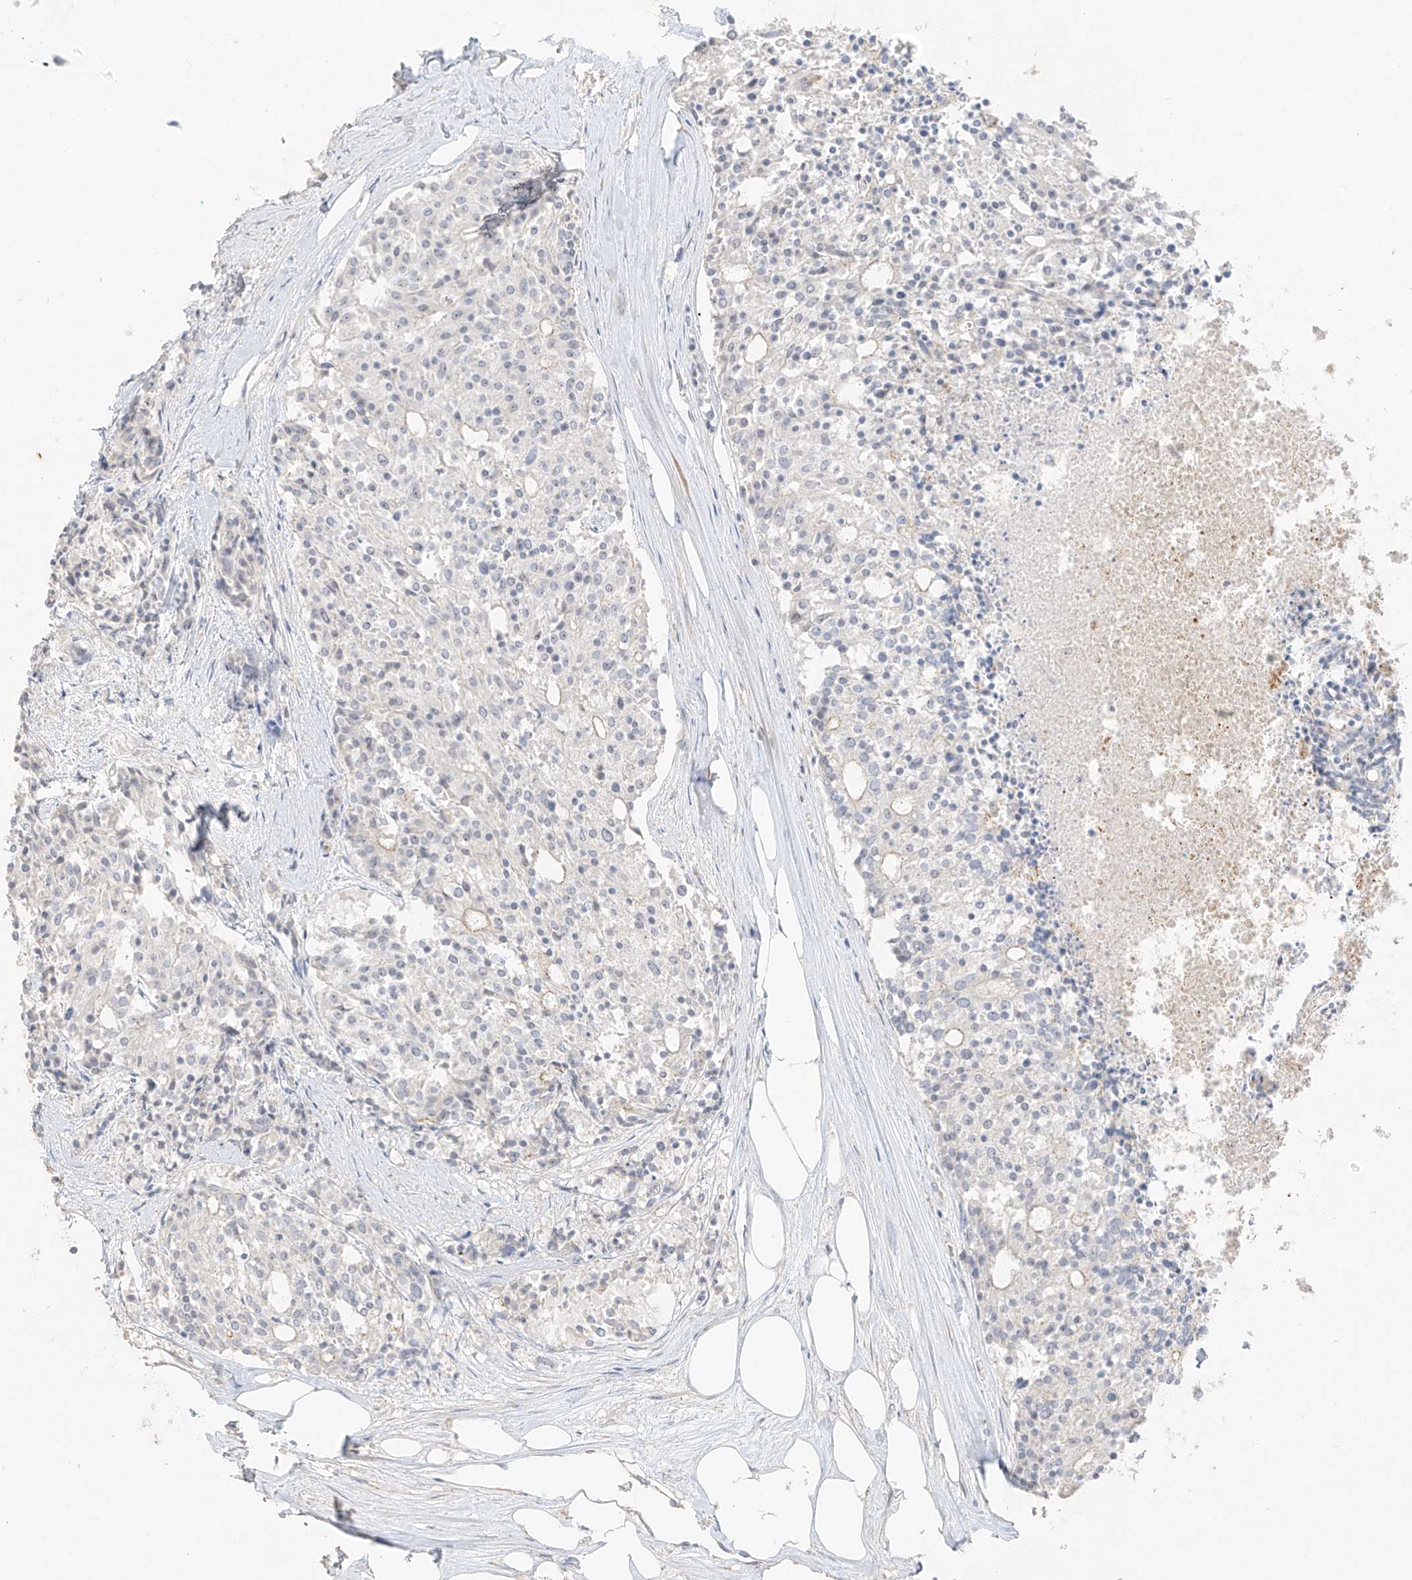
{"staining": {"intensity": "weak", "quantity": "<25%", "location": "cytoplasmic/membranous"}, "tissue": "carcinoid", "cell_type": "Tumor cells", "image_type": "cancer", "snomed": [{"axis": "morphology", "description": "Carcinoid, malignant, NOS"}, {"axis": "topography", "description": "Pancreas"}], "caption": "IHC of carcinoid demonstrates no positivity in tumor cells.", "gene": "ZBTB41", "patient": {"sex": "female", "age": 54}}